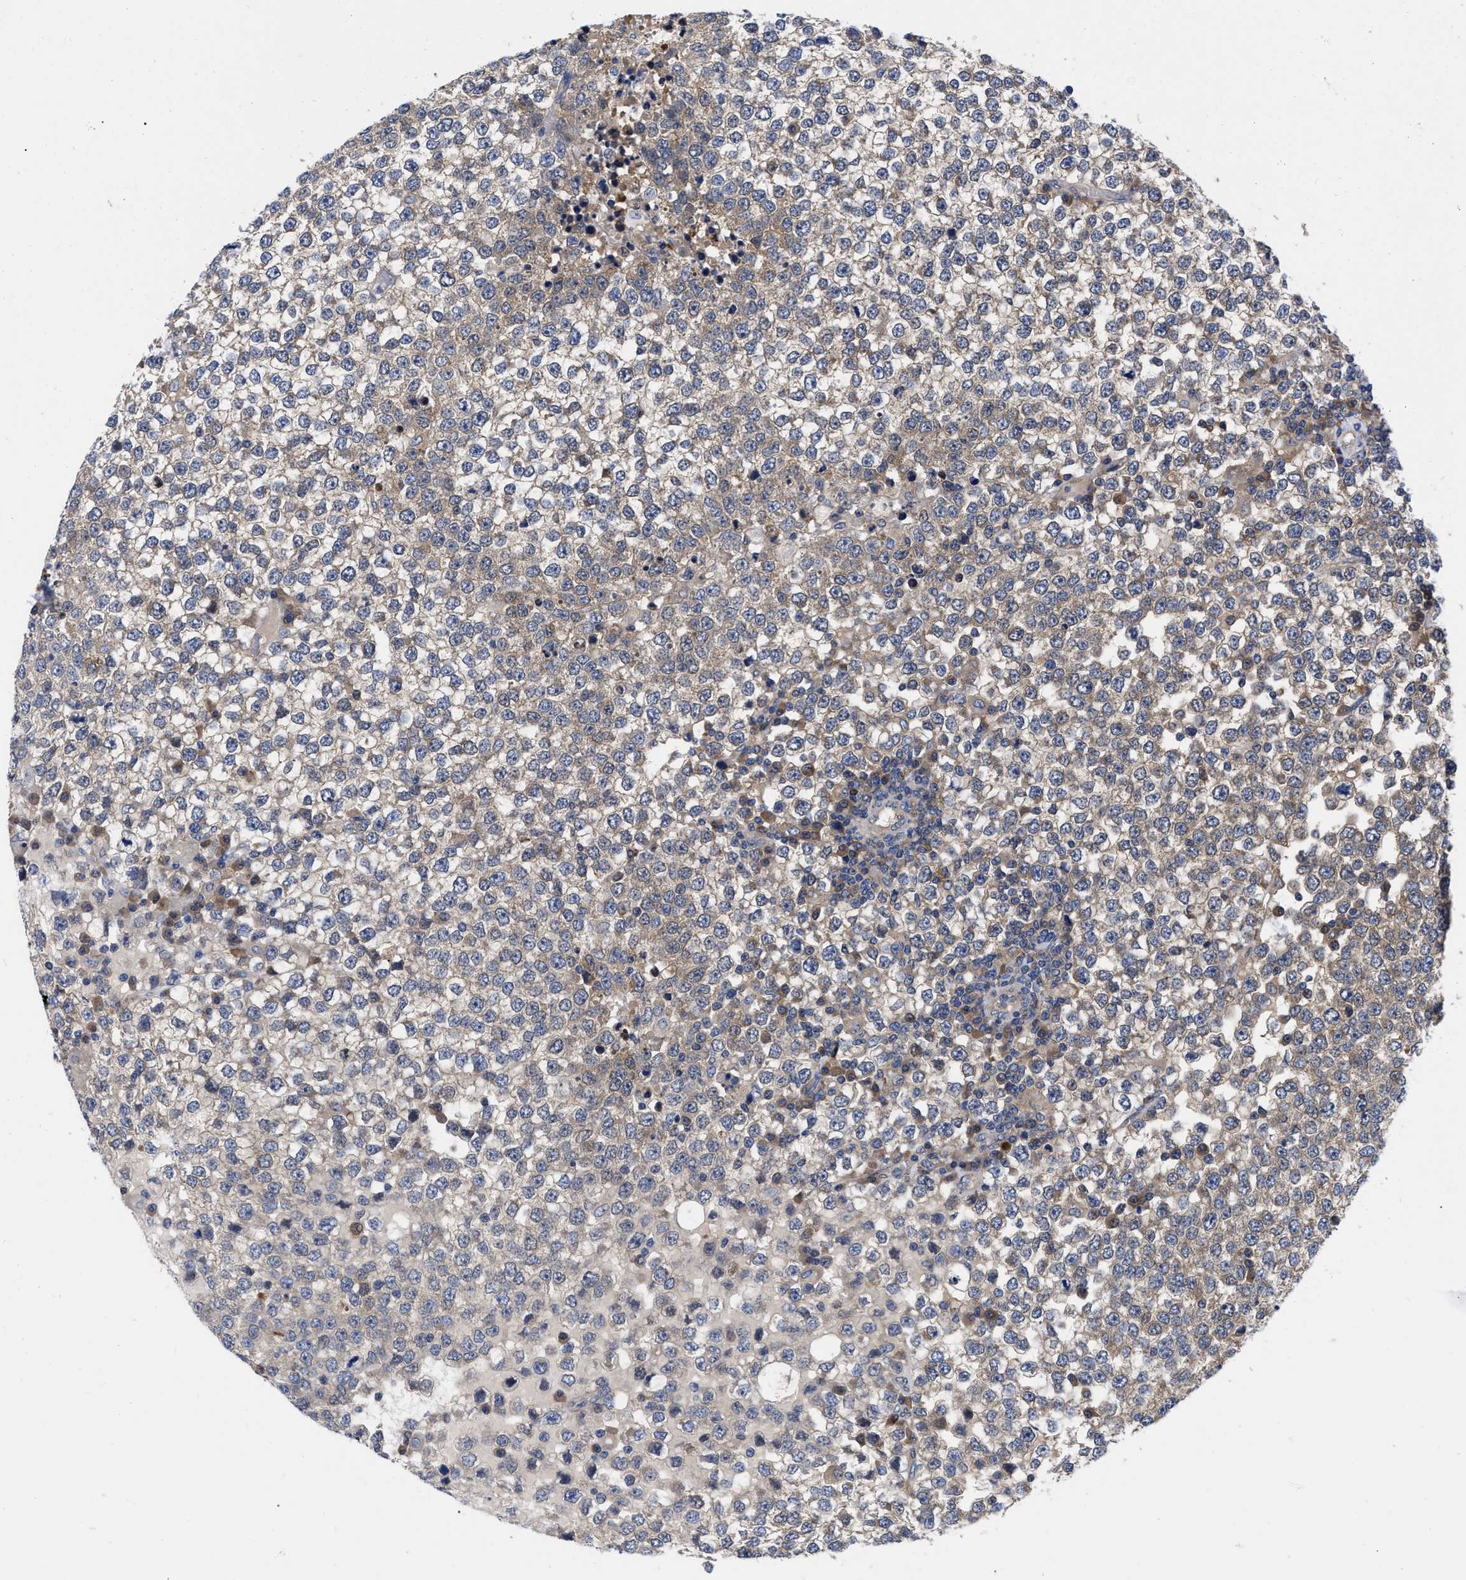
{"staining": {"intensity": "weak", "quantity": "25%-75%", "location": "cytoplasmic/membranous"}, "tissue": "testis cancer", "cell_type": "Tumor cells", "image_type": "cancer", "snomed": [{"axis": "morphology", "description": "Seminoma, NOS"}, {"axis": "topography", "description": "Testis"}], "caption": "This is a photomicrograph of immunohistochemistry (IHC) staining of seminoma (testis), which shows weak staining in the cytoplasmic/membranous of tumor cells.", "gene": "RBKS", "patient": {"sex": "male", "age": 65}}